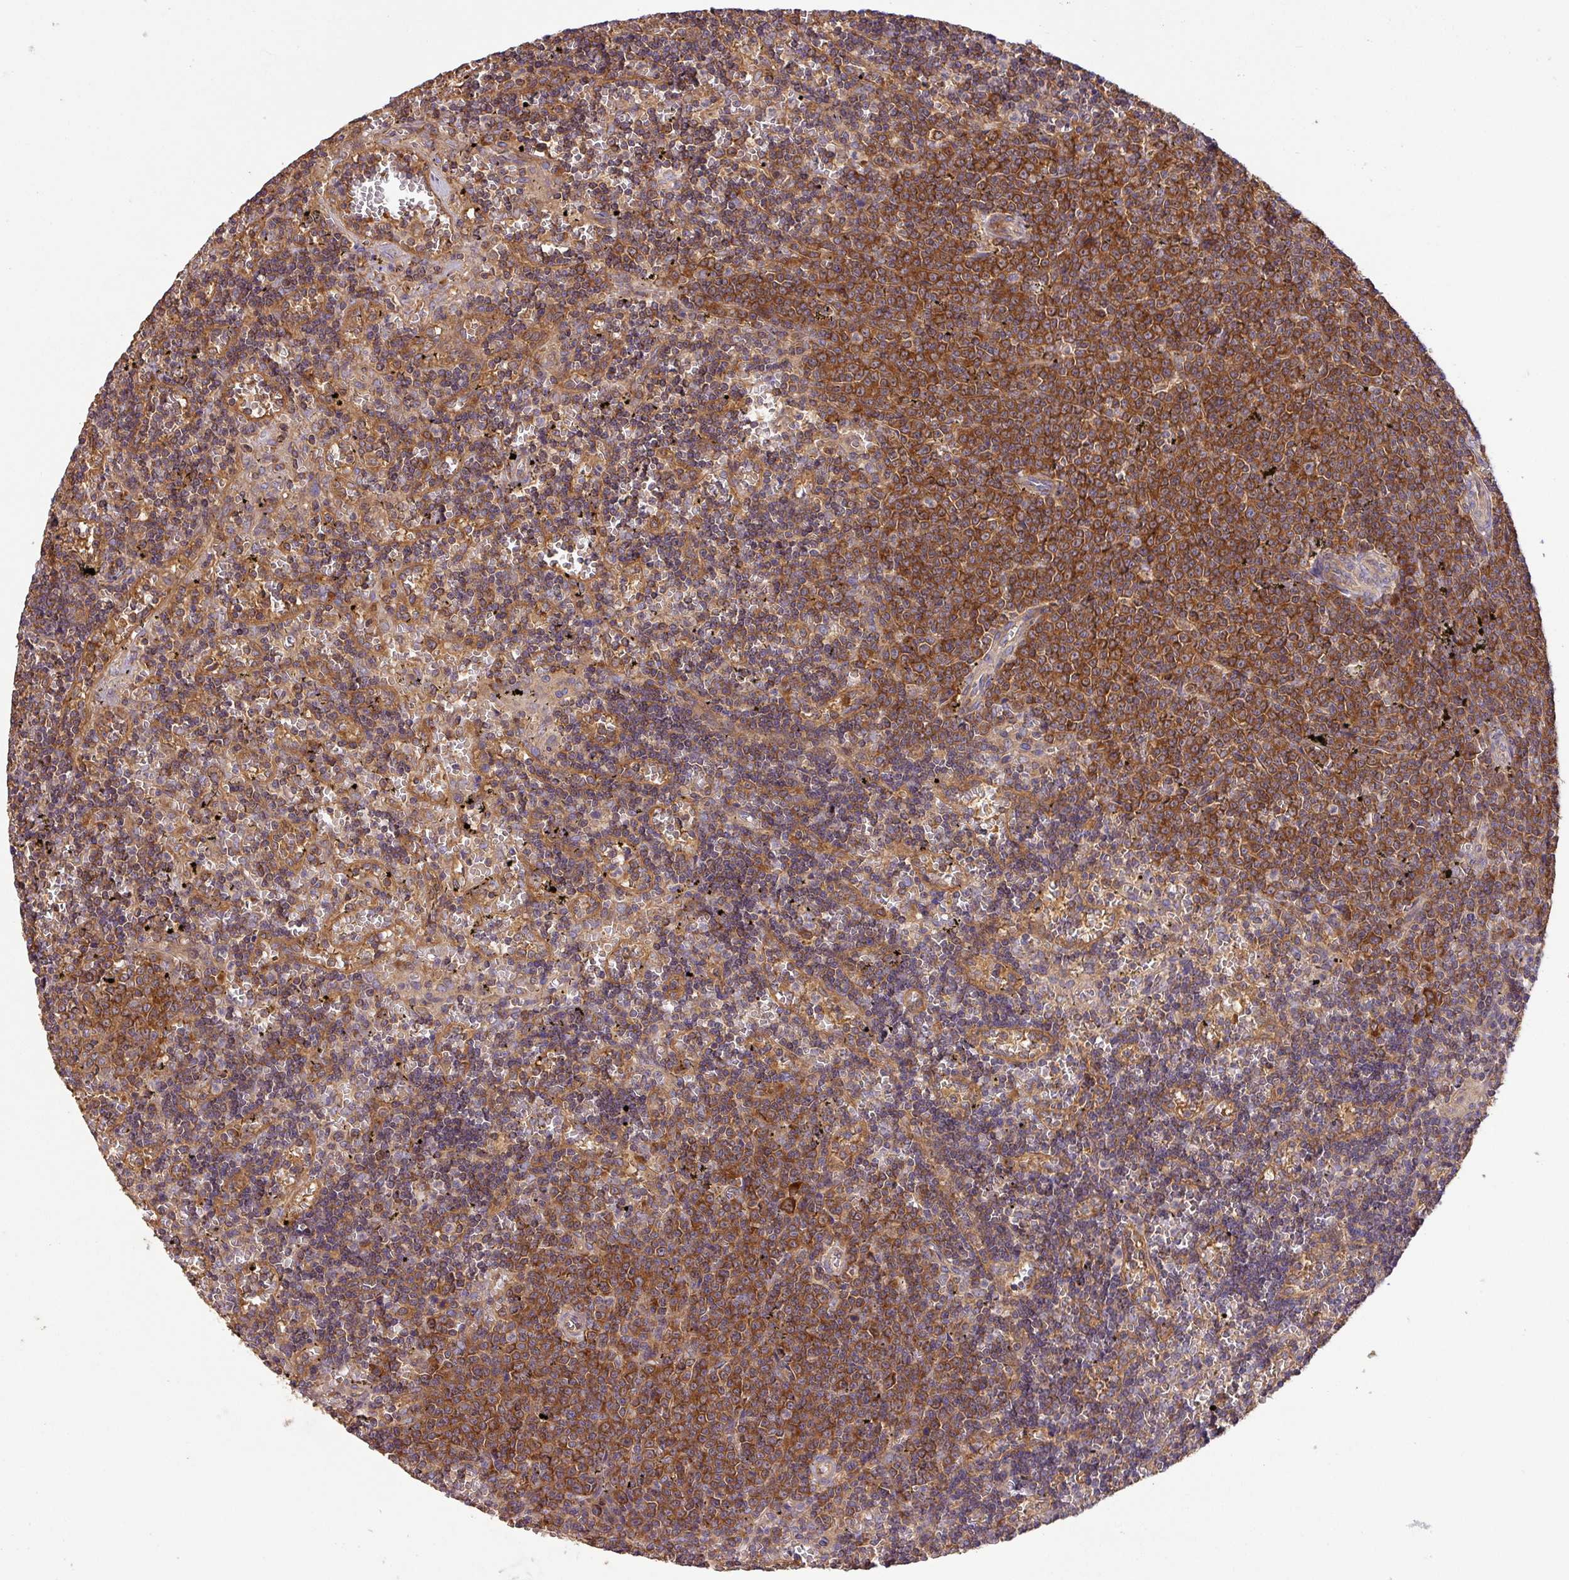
{"staining": {"intensity": "strong", "quantity": "25%-75%", "location": "cytoplasmic/membranous"}, "tissue": "lymphoma", "cell_type": "Tumor cells", "image_type": "cancer", "snomed": [{"axis": "morphology", "description": "Malignant lymphoma, non-Hodgkin's type, Low grade"}, {"axis": "topography", "description": "Spleen"}], "caption": "This is an image of IHC staining of lymphoma, which shows strong expression in the cytoplasmic/membranous of tumor cells.", "gene": "GSPT1", "patient": {"sex": "male", "age": 60}}